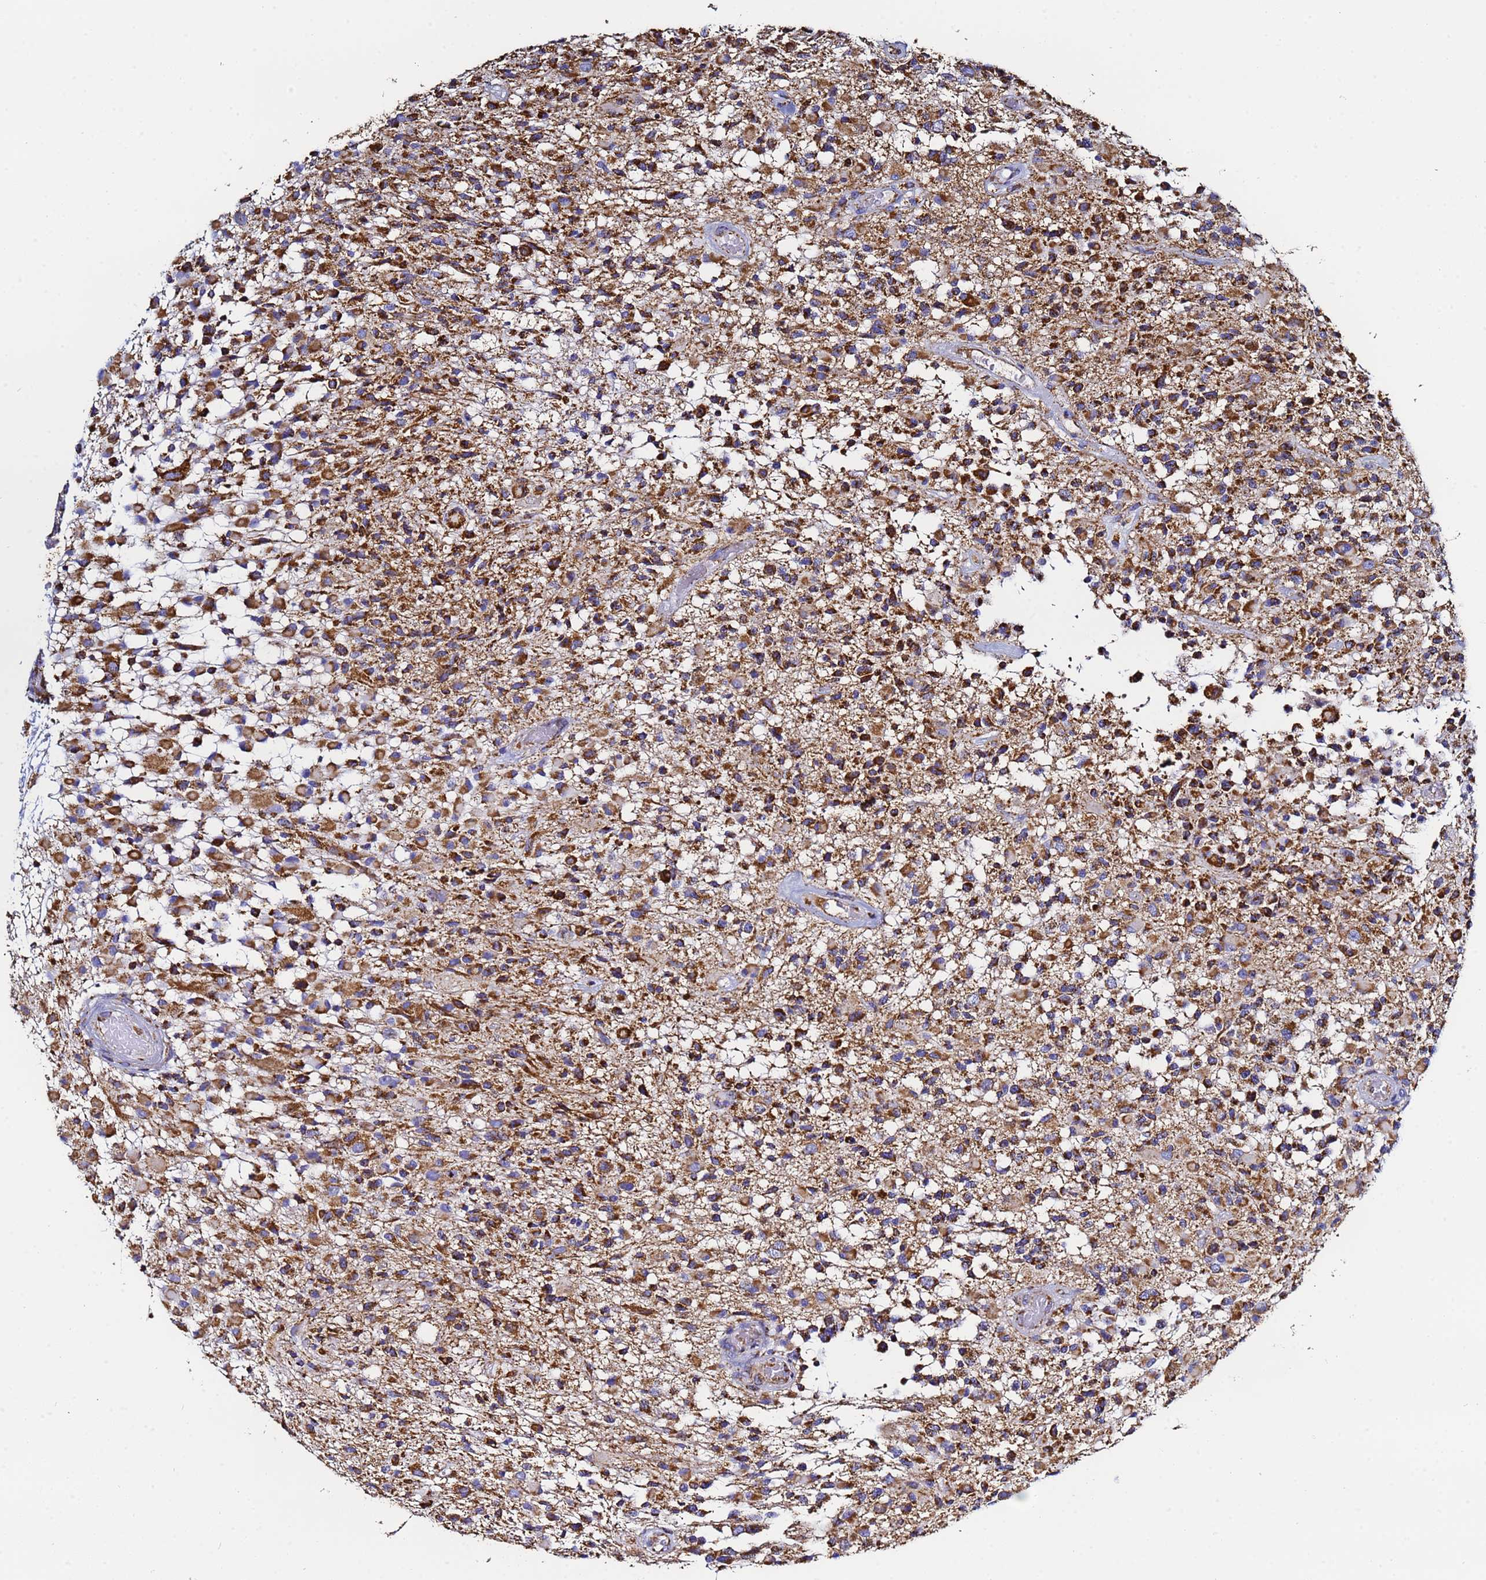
{"staining": {"intensity": "strong", "quantity": ">75%", "location": "cytoplasmic/membranous"}, "tissue": "glioma", "cell_type": "Tumor cells", "image_type": "cancer", "snomed": [{"axis": "morphology", "description": "Glioma, malignant, High grade"}, {"axis": "morphology", "description": "Glioblastoma, NOS"}, {"axis": "topography", "description": "Brain"}], "caption": "The immunohistochemical stain highlights strong cytoplasmic/membranous expression in tumor cells of malignant high-grade glioma tissue. (DAB (3,3'-diaminobenzidine) = brown stain, brightfield microscopy at high magnification).", "gene": "PHB2", "patient": {"sex": "male", "age": 60}}